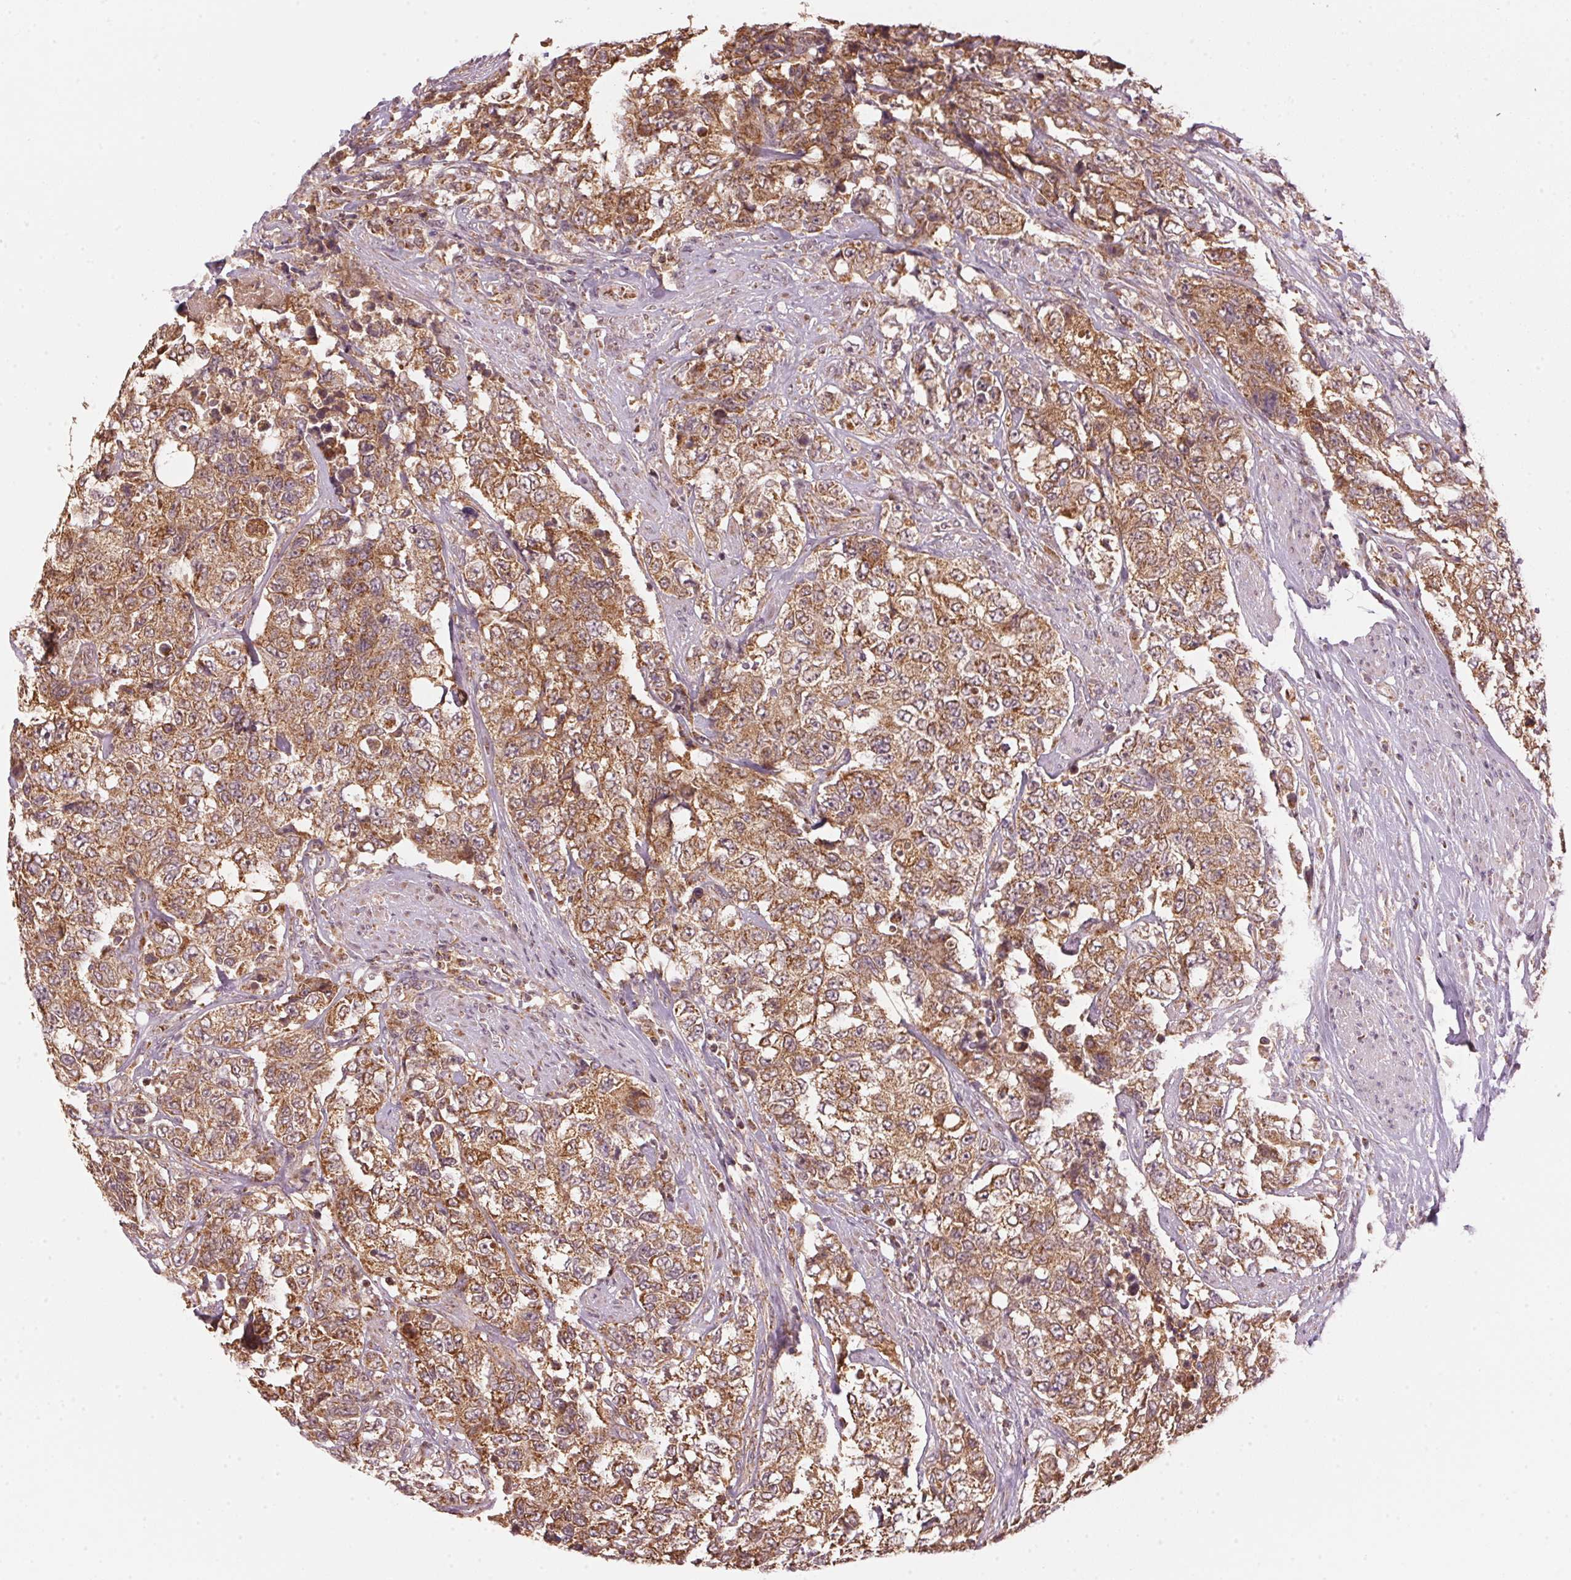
{"staining": {"intensity": "moderate", "quantity": ">75%", "location": "cytoplasmic/membranous"}, "tissue": "urothelial cancer", "cell_type": "Tumor cells", "image_type": "cancer", "snomed": [{"axis": "morphology", "description": "Urothelial carcinoma, High grade"}, {"axis": "topography", "description": "Urinary bladder"}], "caption": "A micrograph showing moderate cytoplasmic/membranous positivity in approximately >75% of tumor cells in urothelial cancer, as visualized by brown immunohistochemical staining.", "gene": "ARHGAP6", "patient": {"sex": "female", "age": 78}}